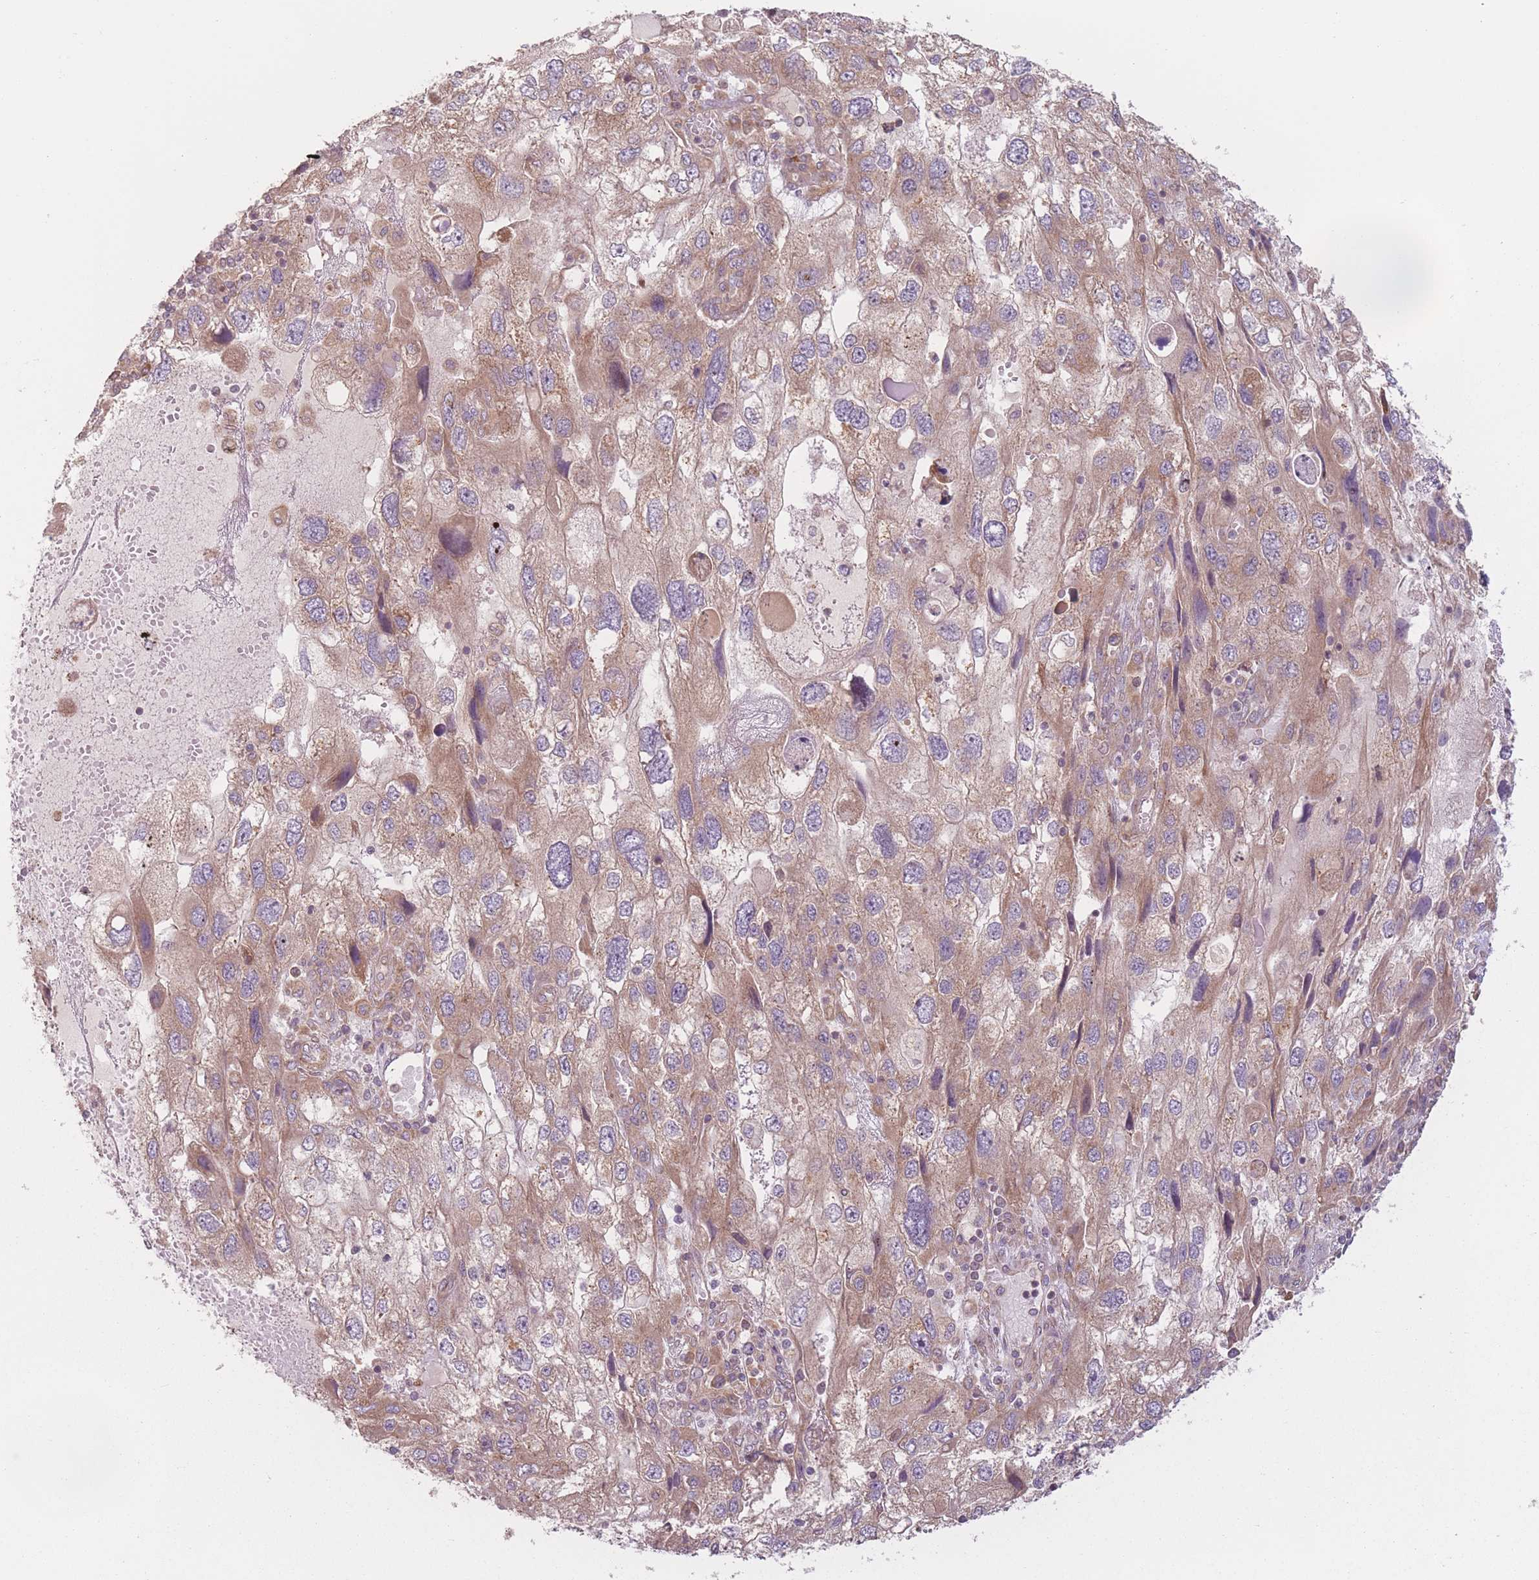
{"staining": {"intensity": "moderate", "quantity": ">75%", "location": "cytoplasmic/membranous"}, "tissue": "endometrial cancer", "cell_type": "Tumor cells", "image_type": "cancer", "snomed": [{"axis": "morphology", "description": "Adenocarcinoma, NOS"}, {"axis": "topography", "description": "Endometrium"}], "caption": "Adenocarcinoma (endometrial) stained with DAB immunohistochemistry (IHC) shows medium levels of moderate cytoplasmic/membranous expression in approximately >75% of tumor cells.", "gene": "WASHC2A", "patient": {"sex": "female", "age": 49}}